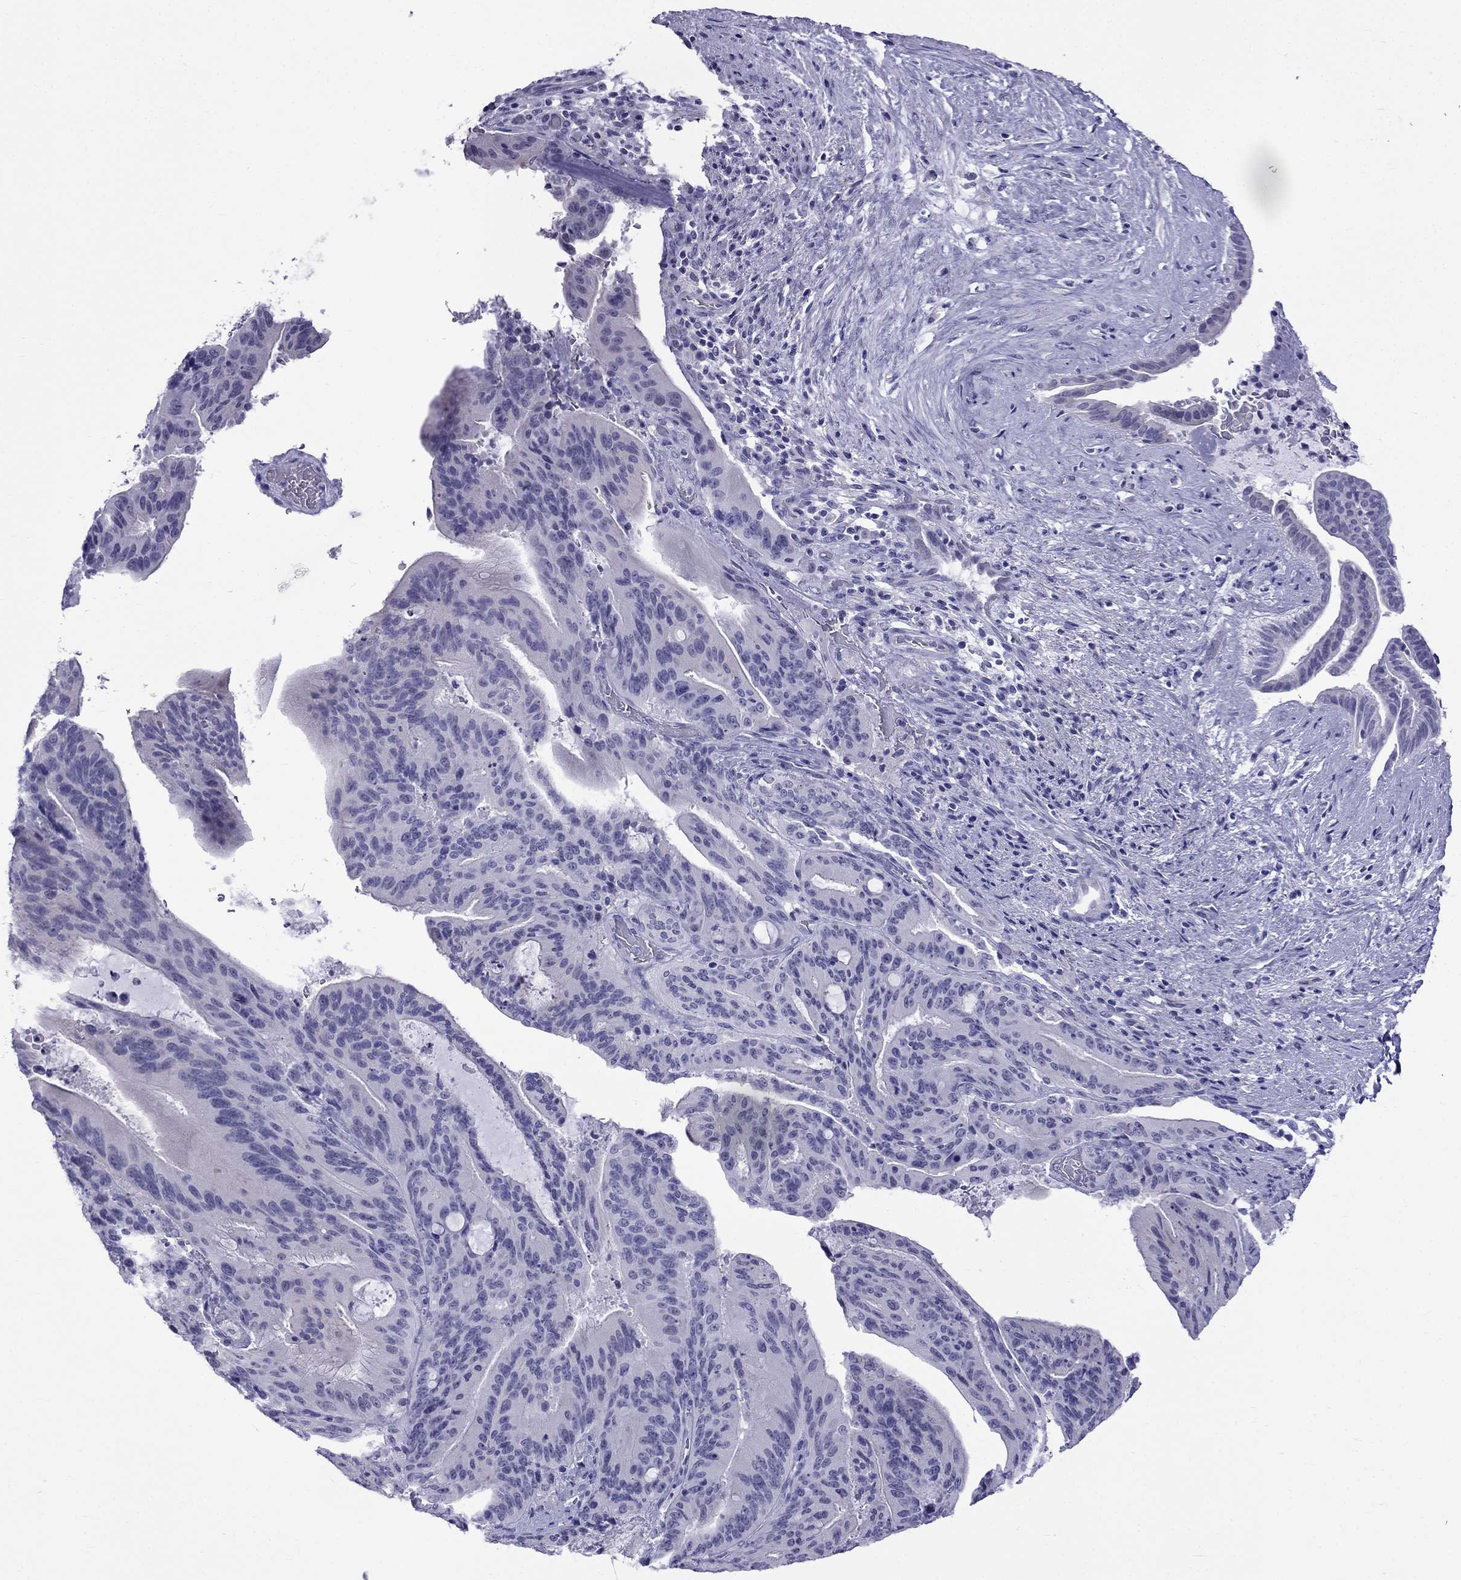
{"staining": {"intensity": "negative", "quantity": "none", "location": "none"}, "tissue": "liver cancer", "cell_type": "Tumor cells", "image_type": "cancer", "snomed": [{"axis": "morphology", "description": "Cholangiocarcinoma"}, {"axis": "topography", "description": "Liver"}], "caption": "DAB immunohistochemical staining of human liver cancer (cholangiocarcinoma) reveals no significant staining in tumor cells. (DAB immunohistochemistry with hematoxylin counter stain).", "gene": "MGP", "patient": {"sex": "female", "age": 73}}